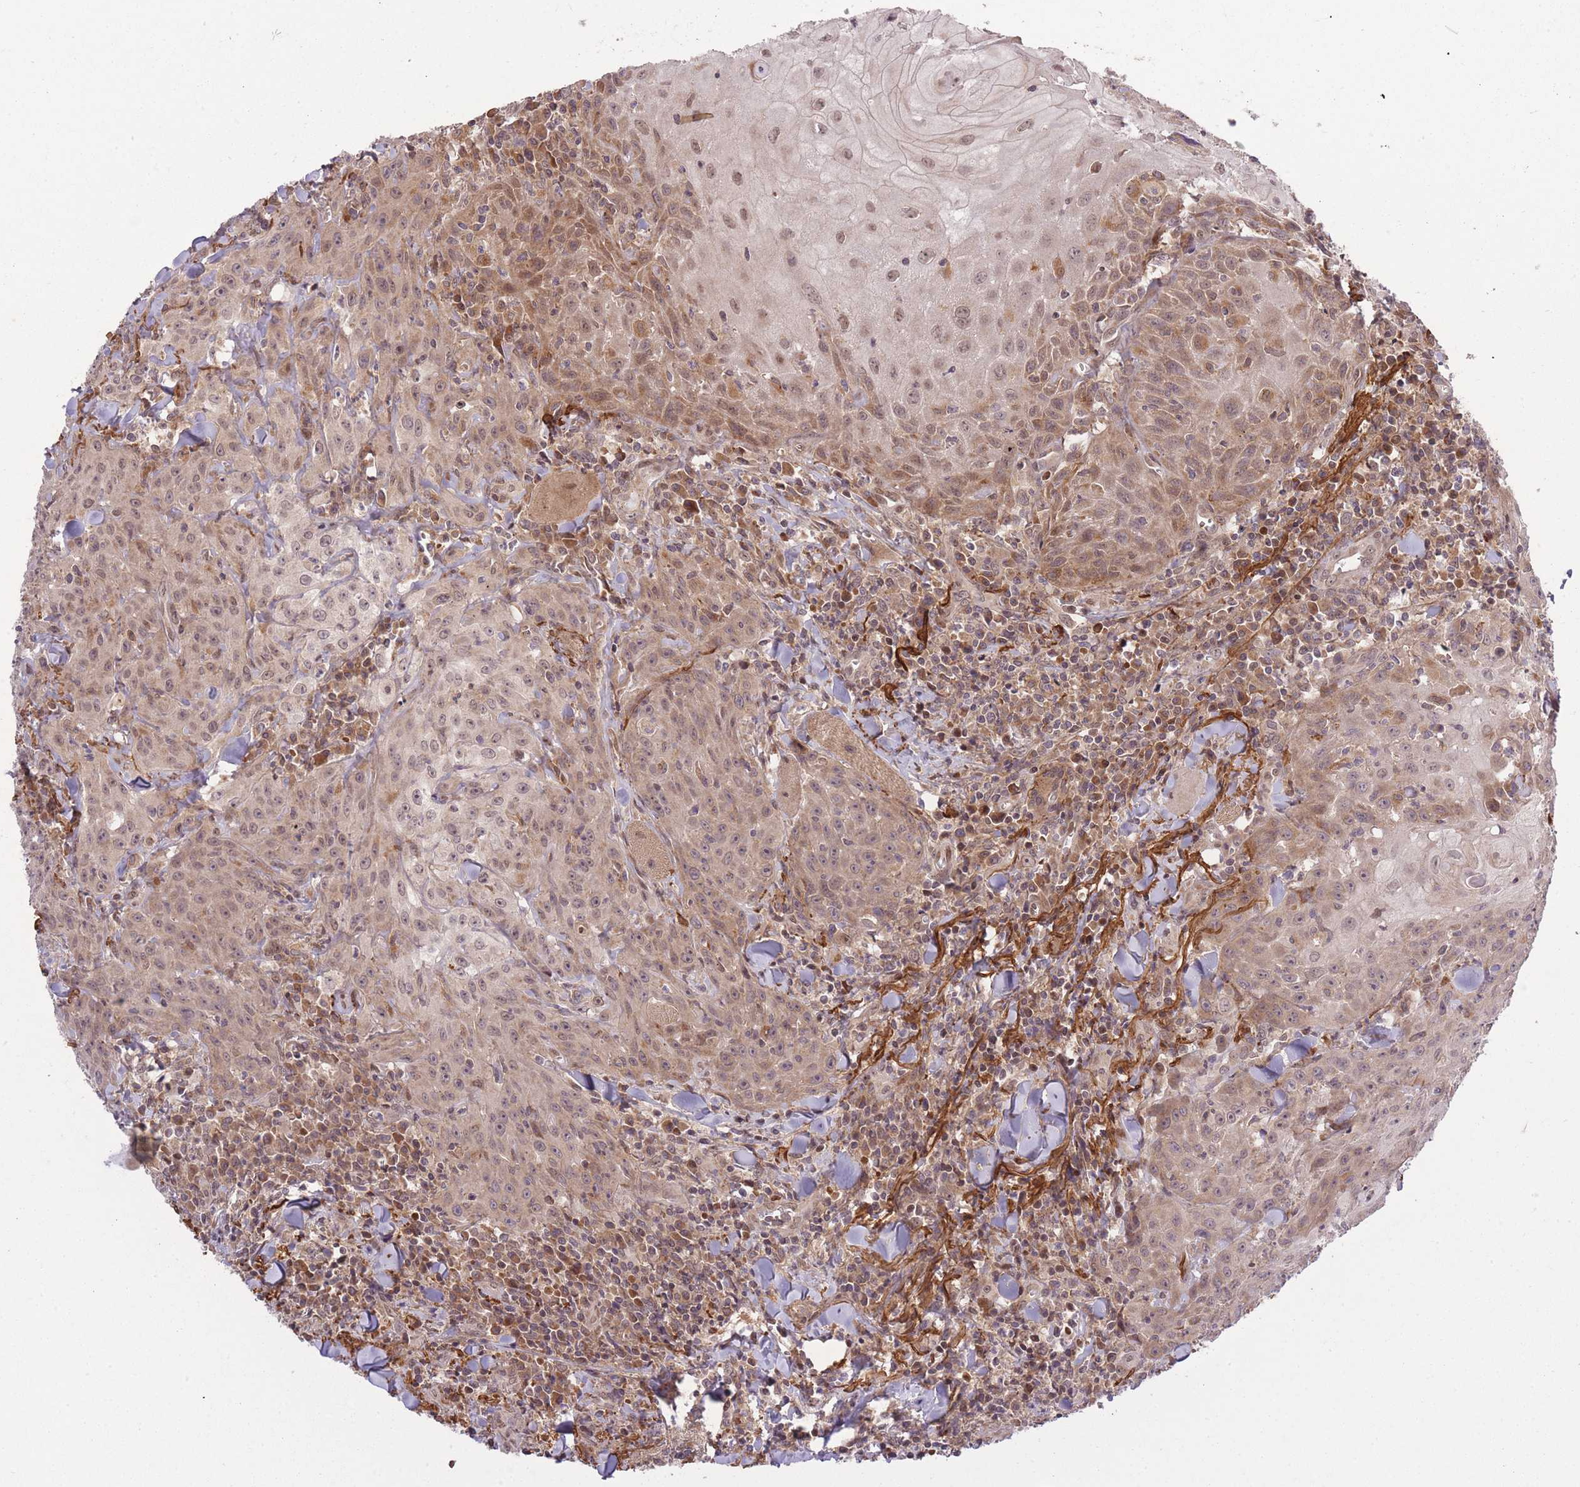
{"staining": {"intensity": "moderate", "quantity": "25%-75%", "location": "cytoplasmic/membranous,nuclear"}, "tissue": "head and neck cancer", "cell_type": "Tumor cells", "image_type": "cancer", "snomed": [{"axis": "morphology", "description": "Normal tissue, NOS"}, {"axis": "morphology", "description": "Squamous cell carcinoma, NOS"}, {"axis": "topography", "description": "Oral tissue"}, {"axis": "topography", "description": "Head-Neck"}], "caption": "DAB (3,3'-diaminobenzidine) immunohistochemical staining of human head and neck squamous cell carcinoma shows moderate cytoplasmic/membranous and nuclear protein staining in about 25%-75% of tumor cells.", "gene": "ZNF391", "patient": {"sex": "female", "age": 70}}